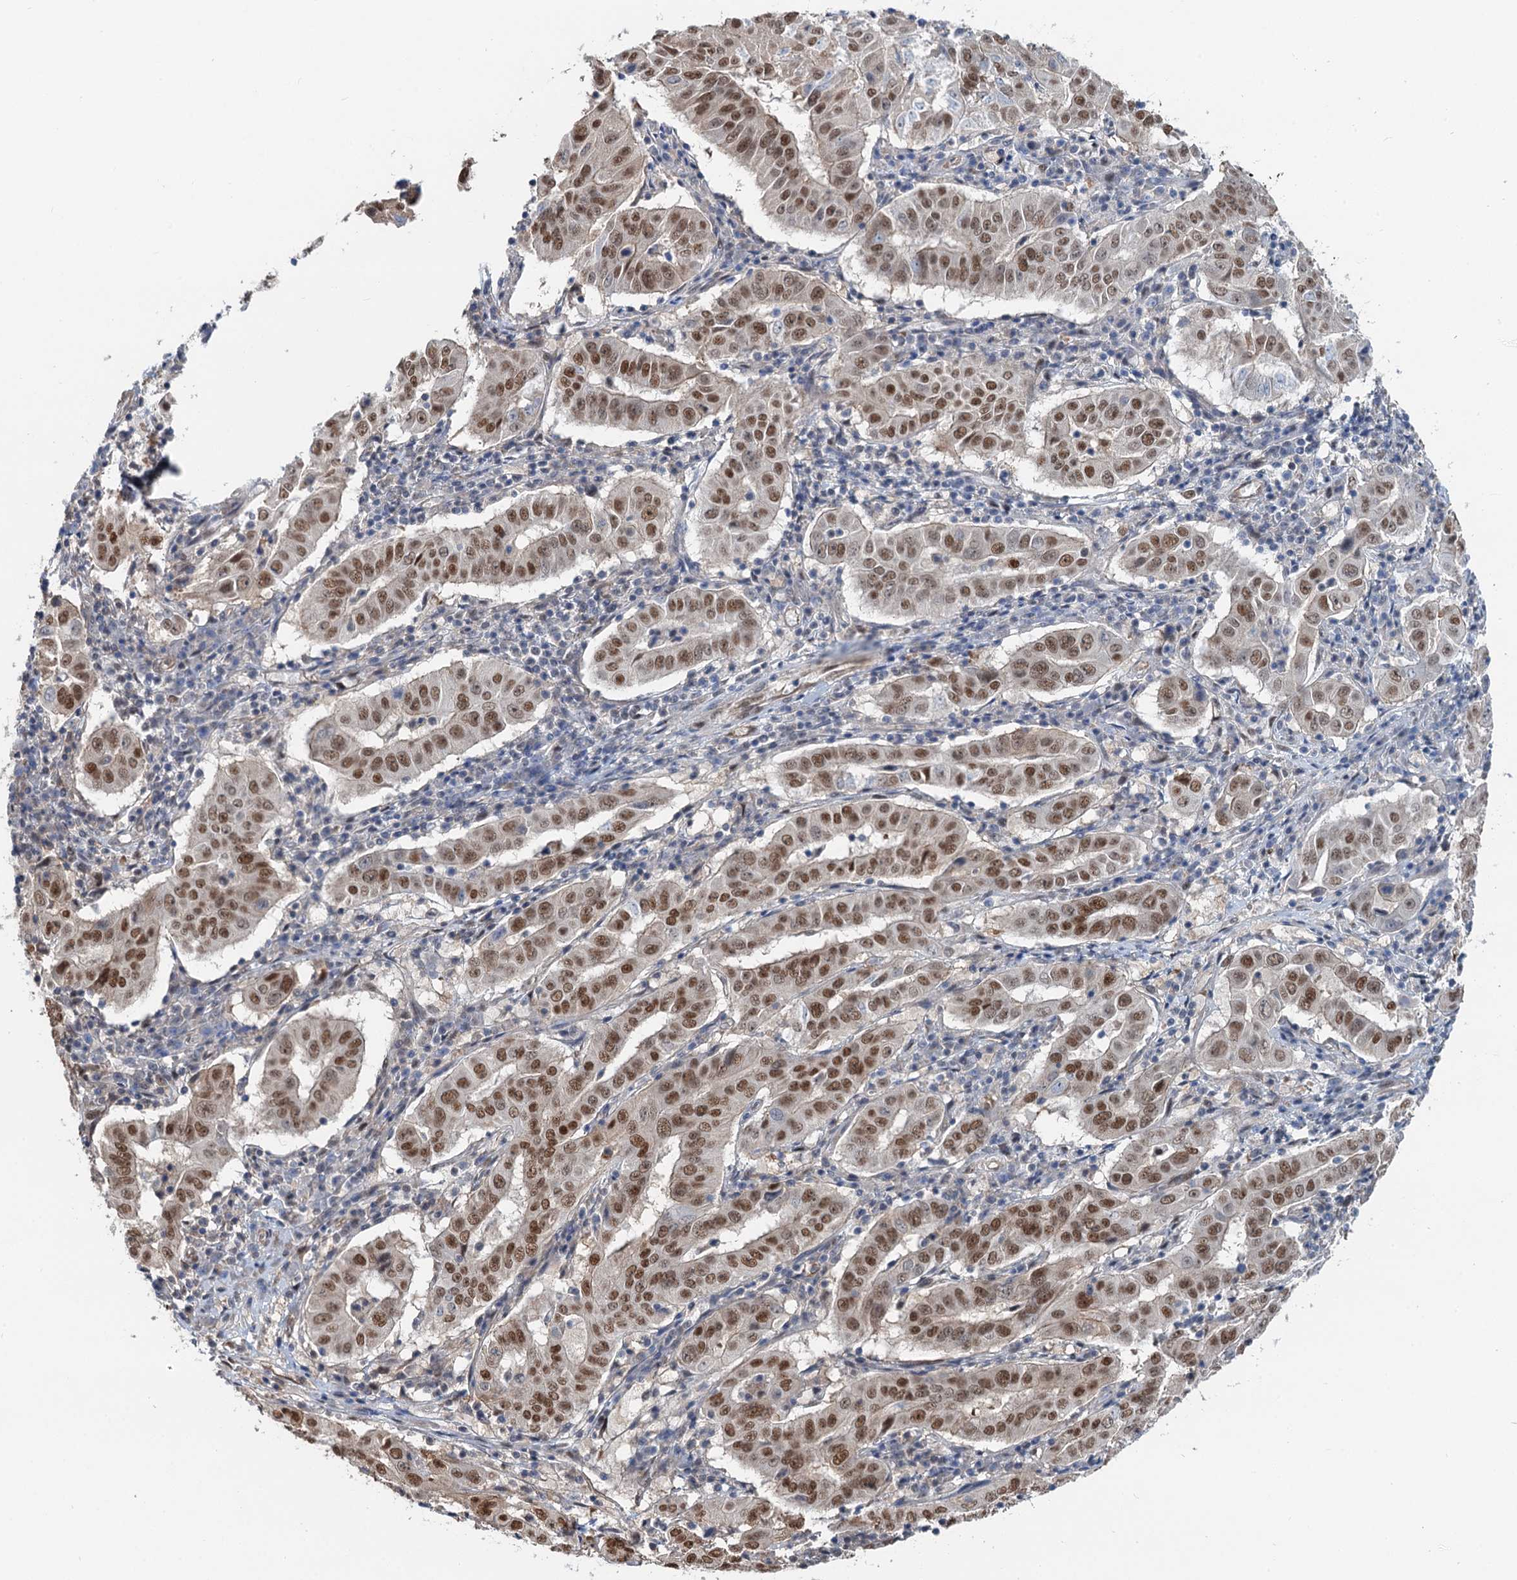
{"staining": {"intensity": "moderate", "quantity": ">75%", "location": "nuclear"}, "tissue": "pancreatic cancer", "cell_type": "Tumor cells", "image_type": "cancer", "snomed": [{"axis": "morphology", "description": "Adenocarcinoma, NOS"}, {"axis": "topography", "description": "Pancreas"}], "caption": "Human pancreatic cancer stained with a protein marker reveals moderate staining in tumor cells.", "gene": "CFDP1", "patient": {"sex": "male", "age": 63}}